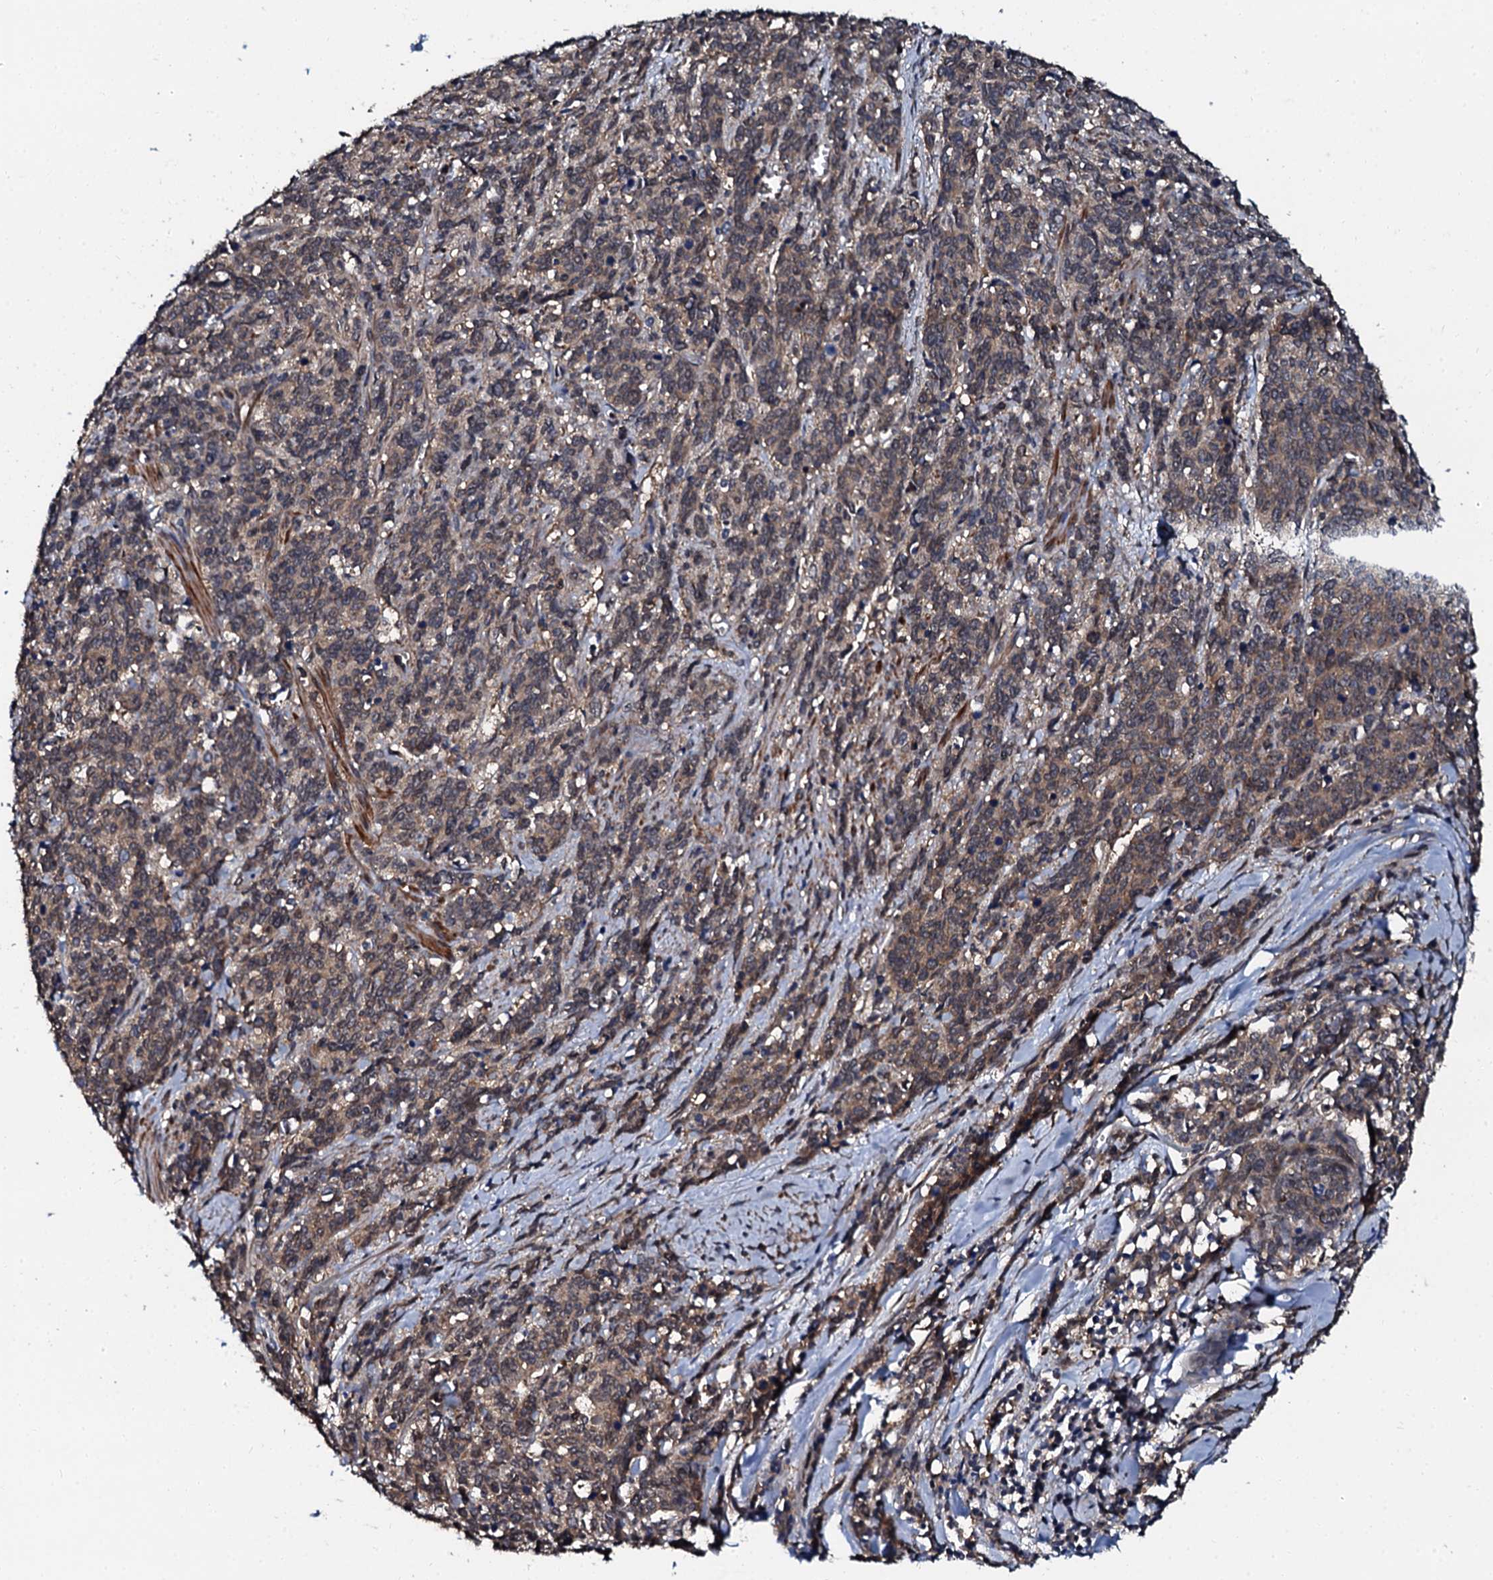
{"staining": {"intensity": "weak", "quantity": "25%-75%", "location": "cytoplasmic/membranous"}, "tissue": "cervical cancer", "cell_type": "Tumor cells", "image_type": "cancer", "snomed": [{"axis": "morphology", "description": "Squamous cell carcinoma, NOS"}, {"axis": "topography", "description": "Cervix"}], "caption": "Immunohistochemistry image of neoplastic tissue: cervical cancer (squamous cell carcinoma) stained using immunohistochemistry reveals low levels of weak protein expression localized specifically in the cytoplasmic/membranous of tumor cells, appearing as a cytoplasmic/membranous brown color.", "gene": "N4BP1", "patient": {"sex": "female", "age": 60}}